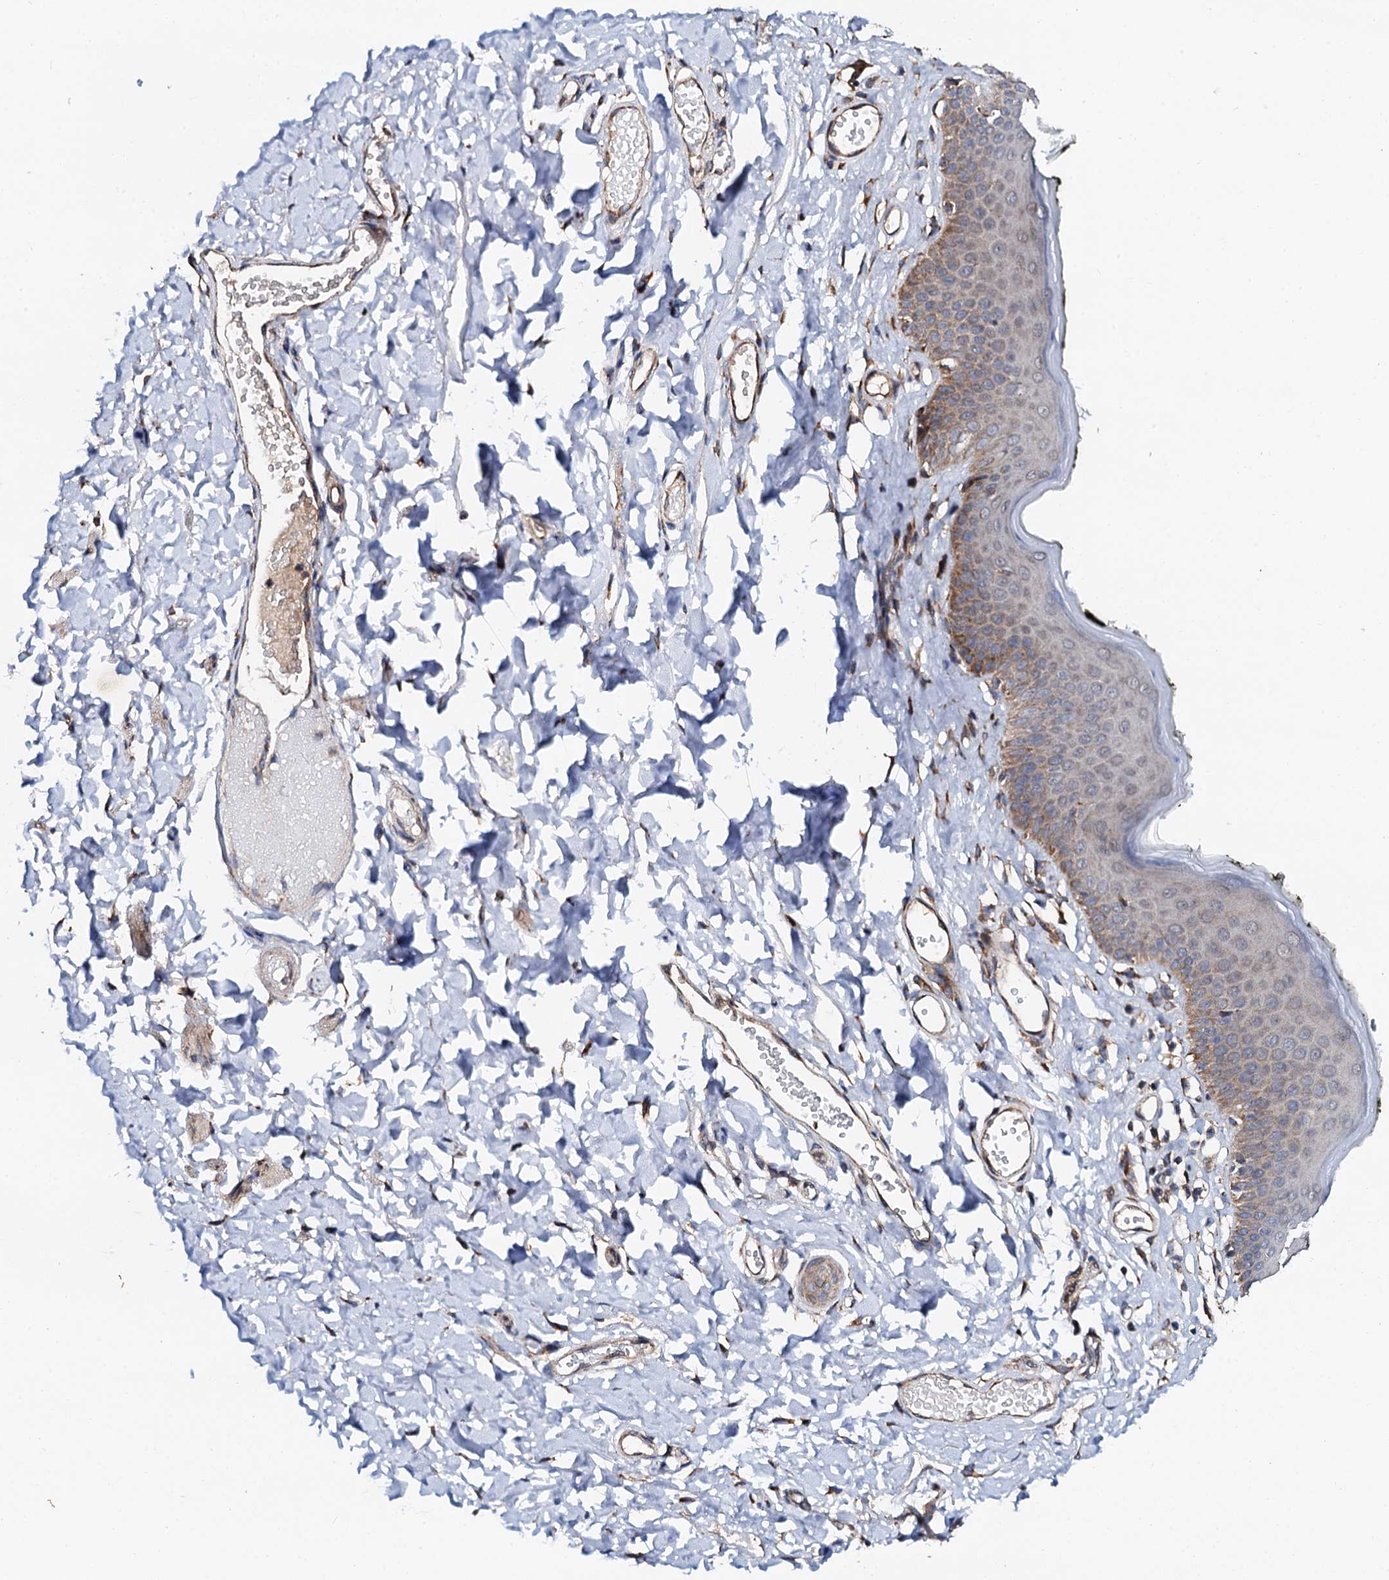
{"staining": {"intensity": "moderate", "quantity": "<25%", "location": "cytoplasmic/membranous"}, "tissue": "skin", "cell_type": "Epidermal cells", "image_type": "normal", "snomed": [{"axis": "morphology", "description": "Normal tissue, NOS"}, {"axis": "morphology", "description": "Inflammation, NOS"}, {"axis": "topography", "description": "Vulva"}], "caption": "About <25% of epidermal cells in normal skin display moderate cytoplasmic/membranous protein positivity as visualized by brown immunohistochemical staining.", "gene": "UBE3C", "patient": {"sex": "female", "age": 84}}